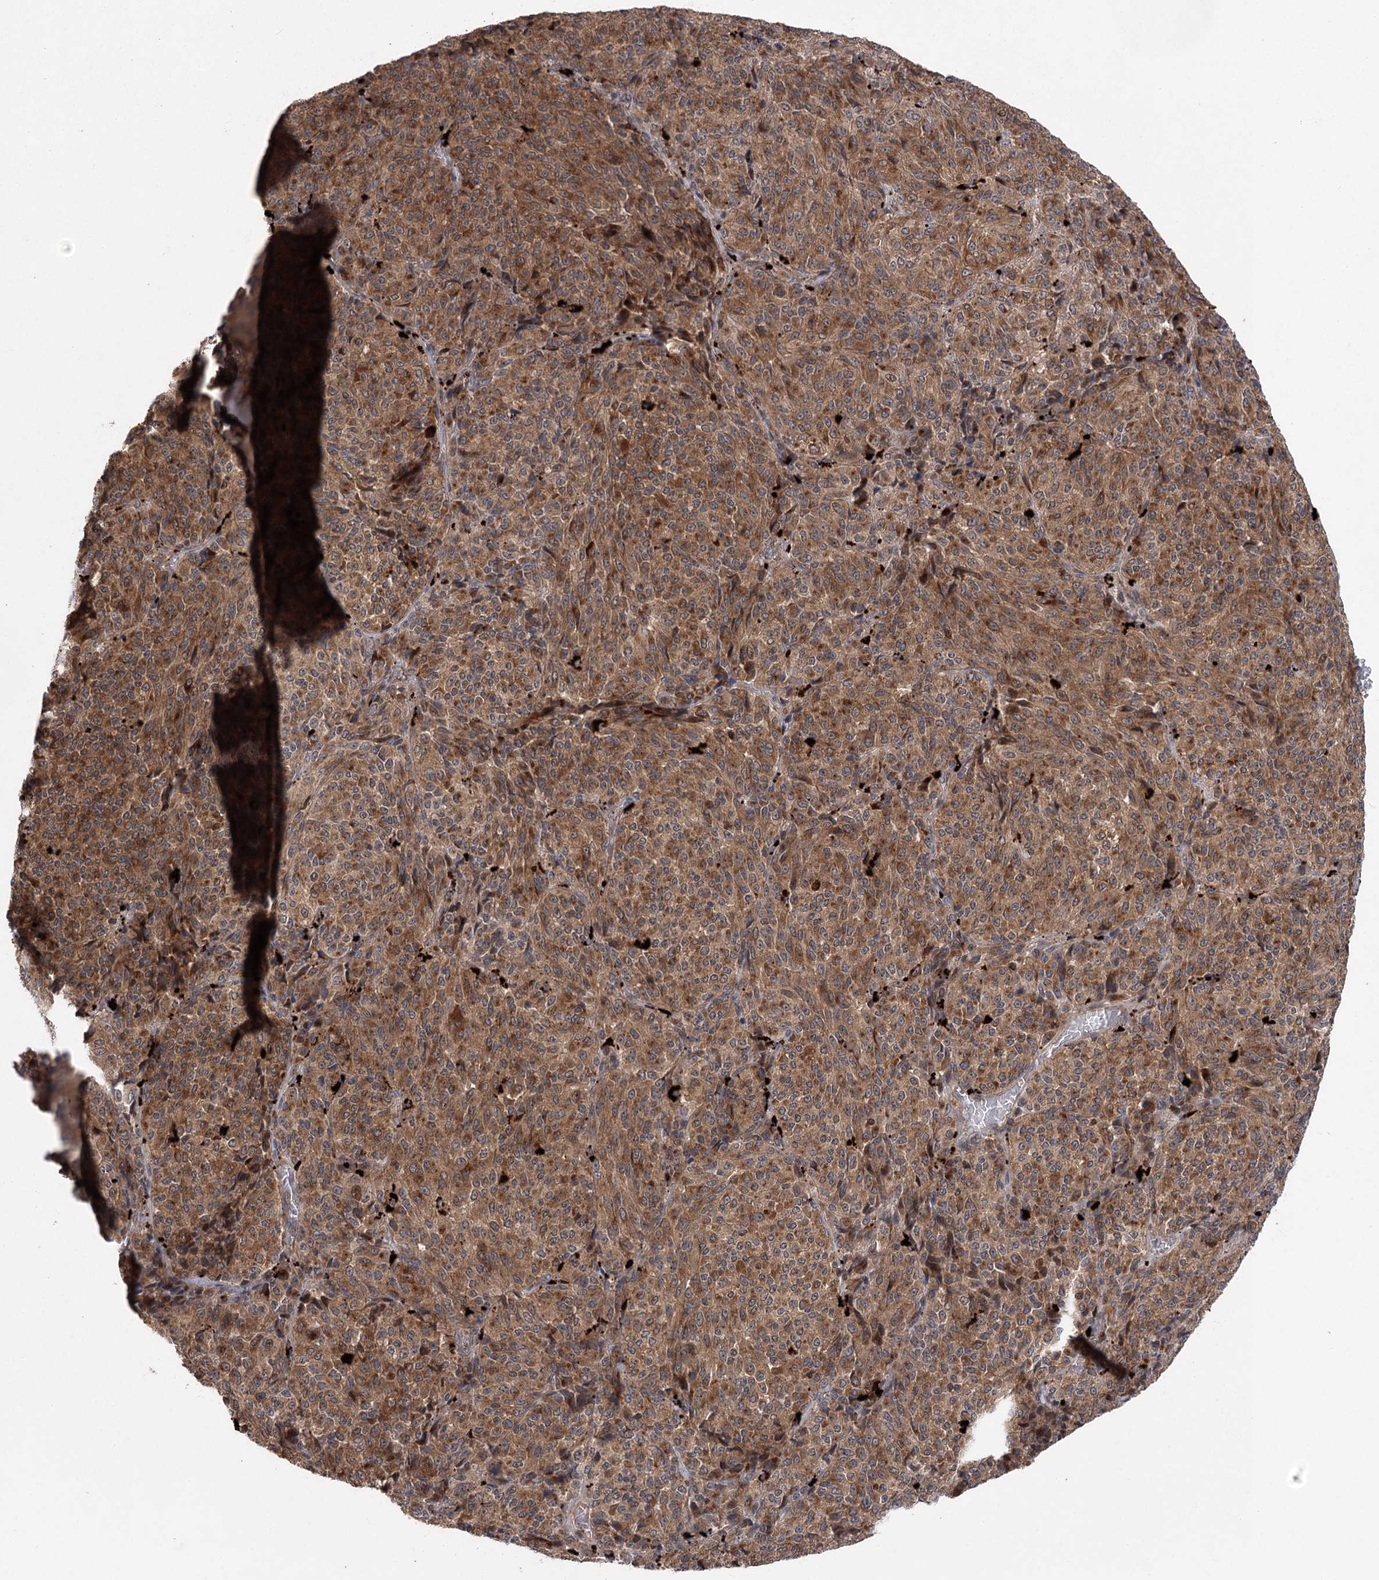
{"staining": {"intensity": "moderate", "quantity": ">75%", "location": "cytoplasmic/membranous"}, "tissue": "melanoma", "cell_type": "Tumor cells", "image_type": "cancer", "snomed": [{"axis": "morphology", "description": "Malignant melanoma, Metastatic site"}, {"axis": "topography", "description": "Brain"}], "caption": "Immunohistochemical staining of human malignant melanoma (metastatic site) displays moderate cytoplasmic/membranous protein positivity in approximately >75% of tumor cells.", "gene": "METTL24", "patient": {"sex": "female", "age": 56}}